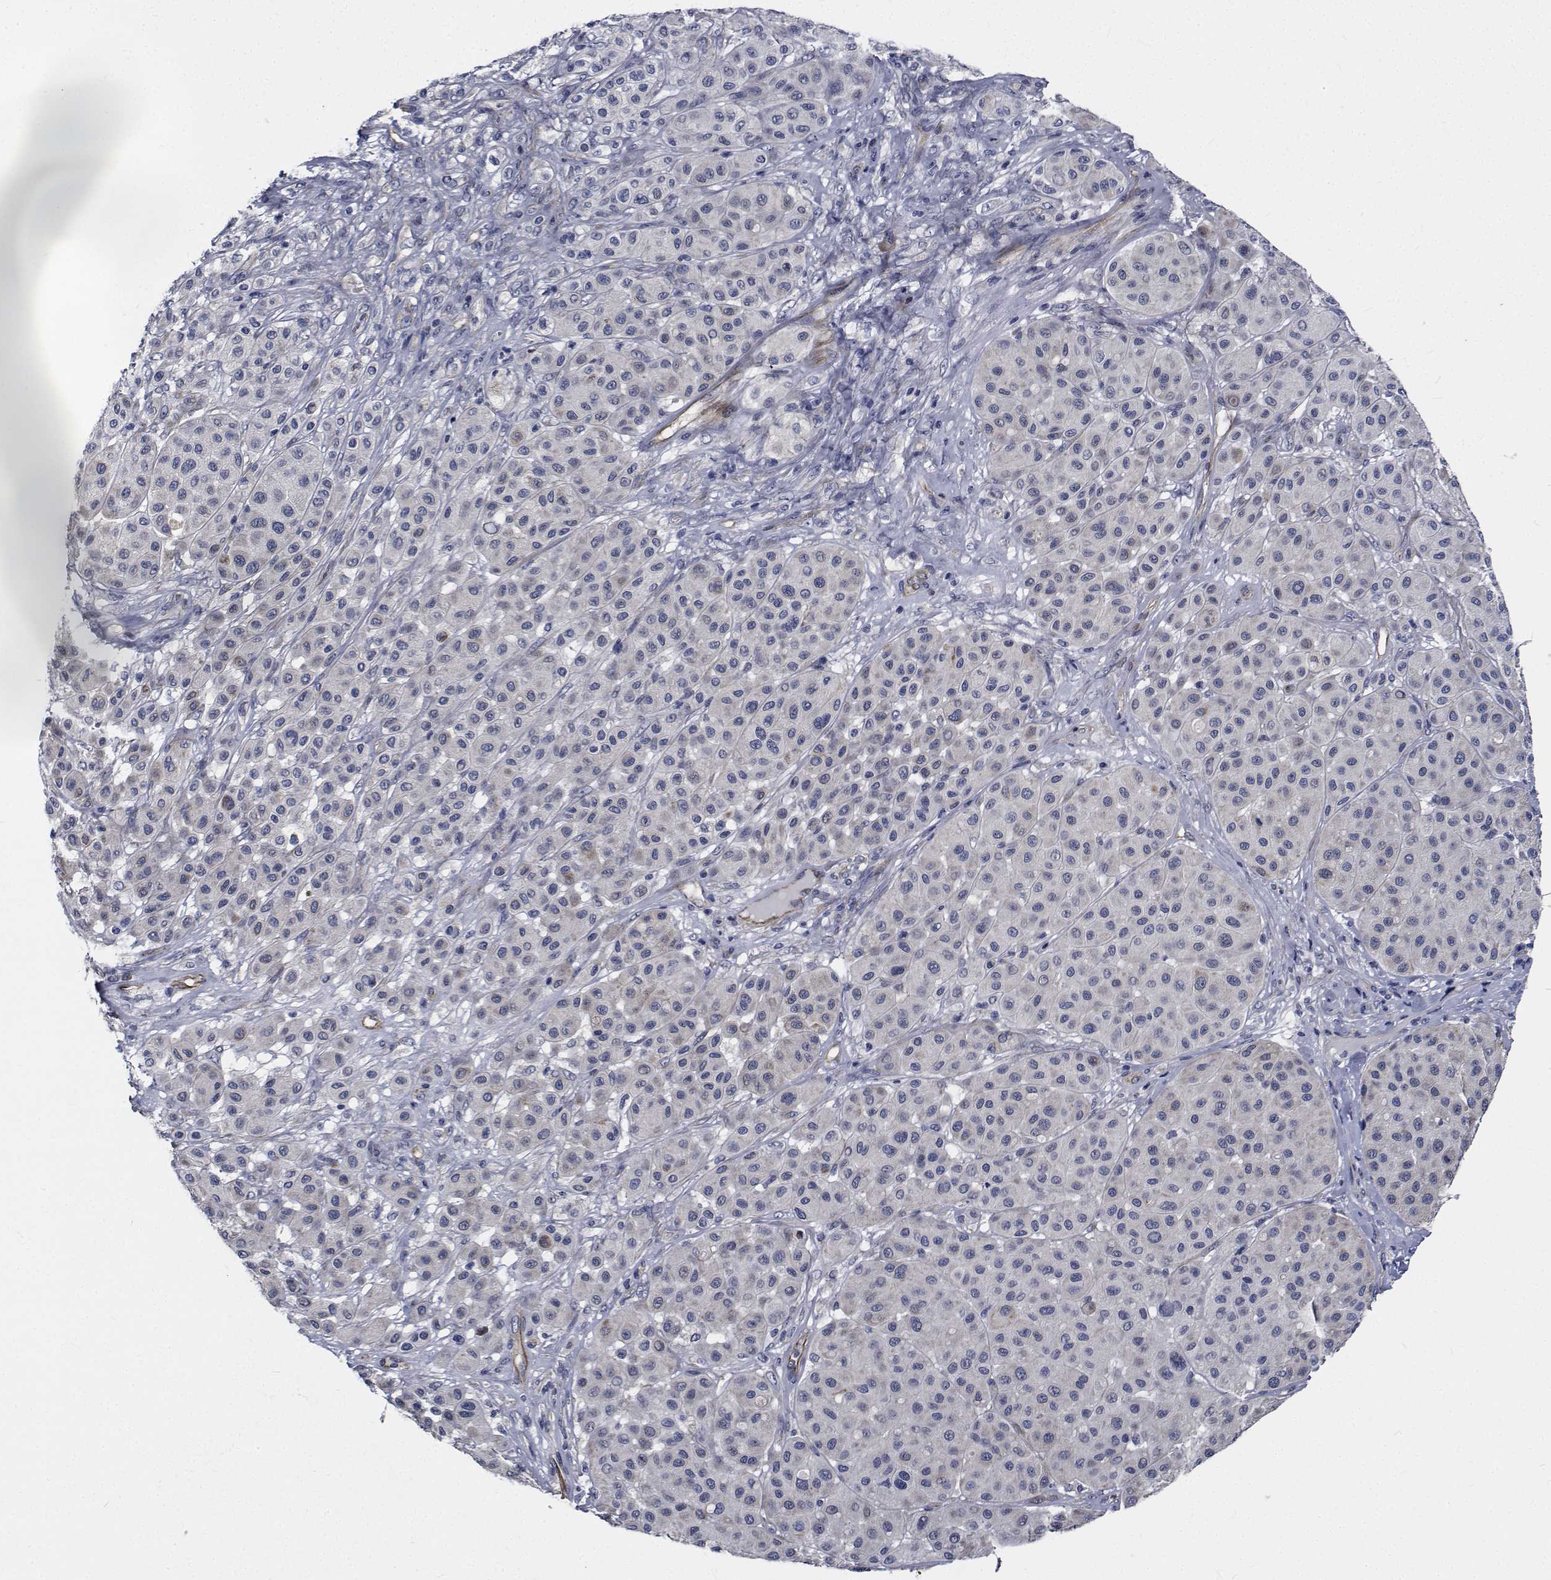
{"staining": {"intensity": "negative", "quantity": "none", "location": "none"}, "tissue": "melanoma", "cell_type": "Tumor cells", "image_type": "cancer", "snomed": [{"axis": "morphology", "description": "Malignant melanoma, Metastatic site"}, {"axis": "topography", "description": "Smooth muscle"}], "caption": "Immunohistochemistry image of neoplastic tissue: human melanoma stained with DAB reveals no significant protein expression in tumor cells.", "gene": "TTBK1", "patient": {"sex": "male", "age": 41}}